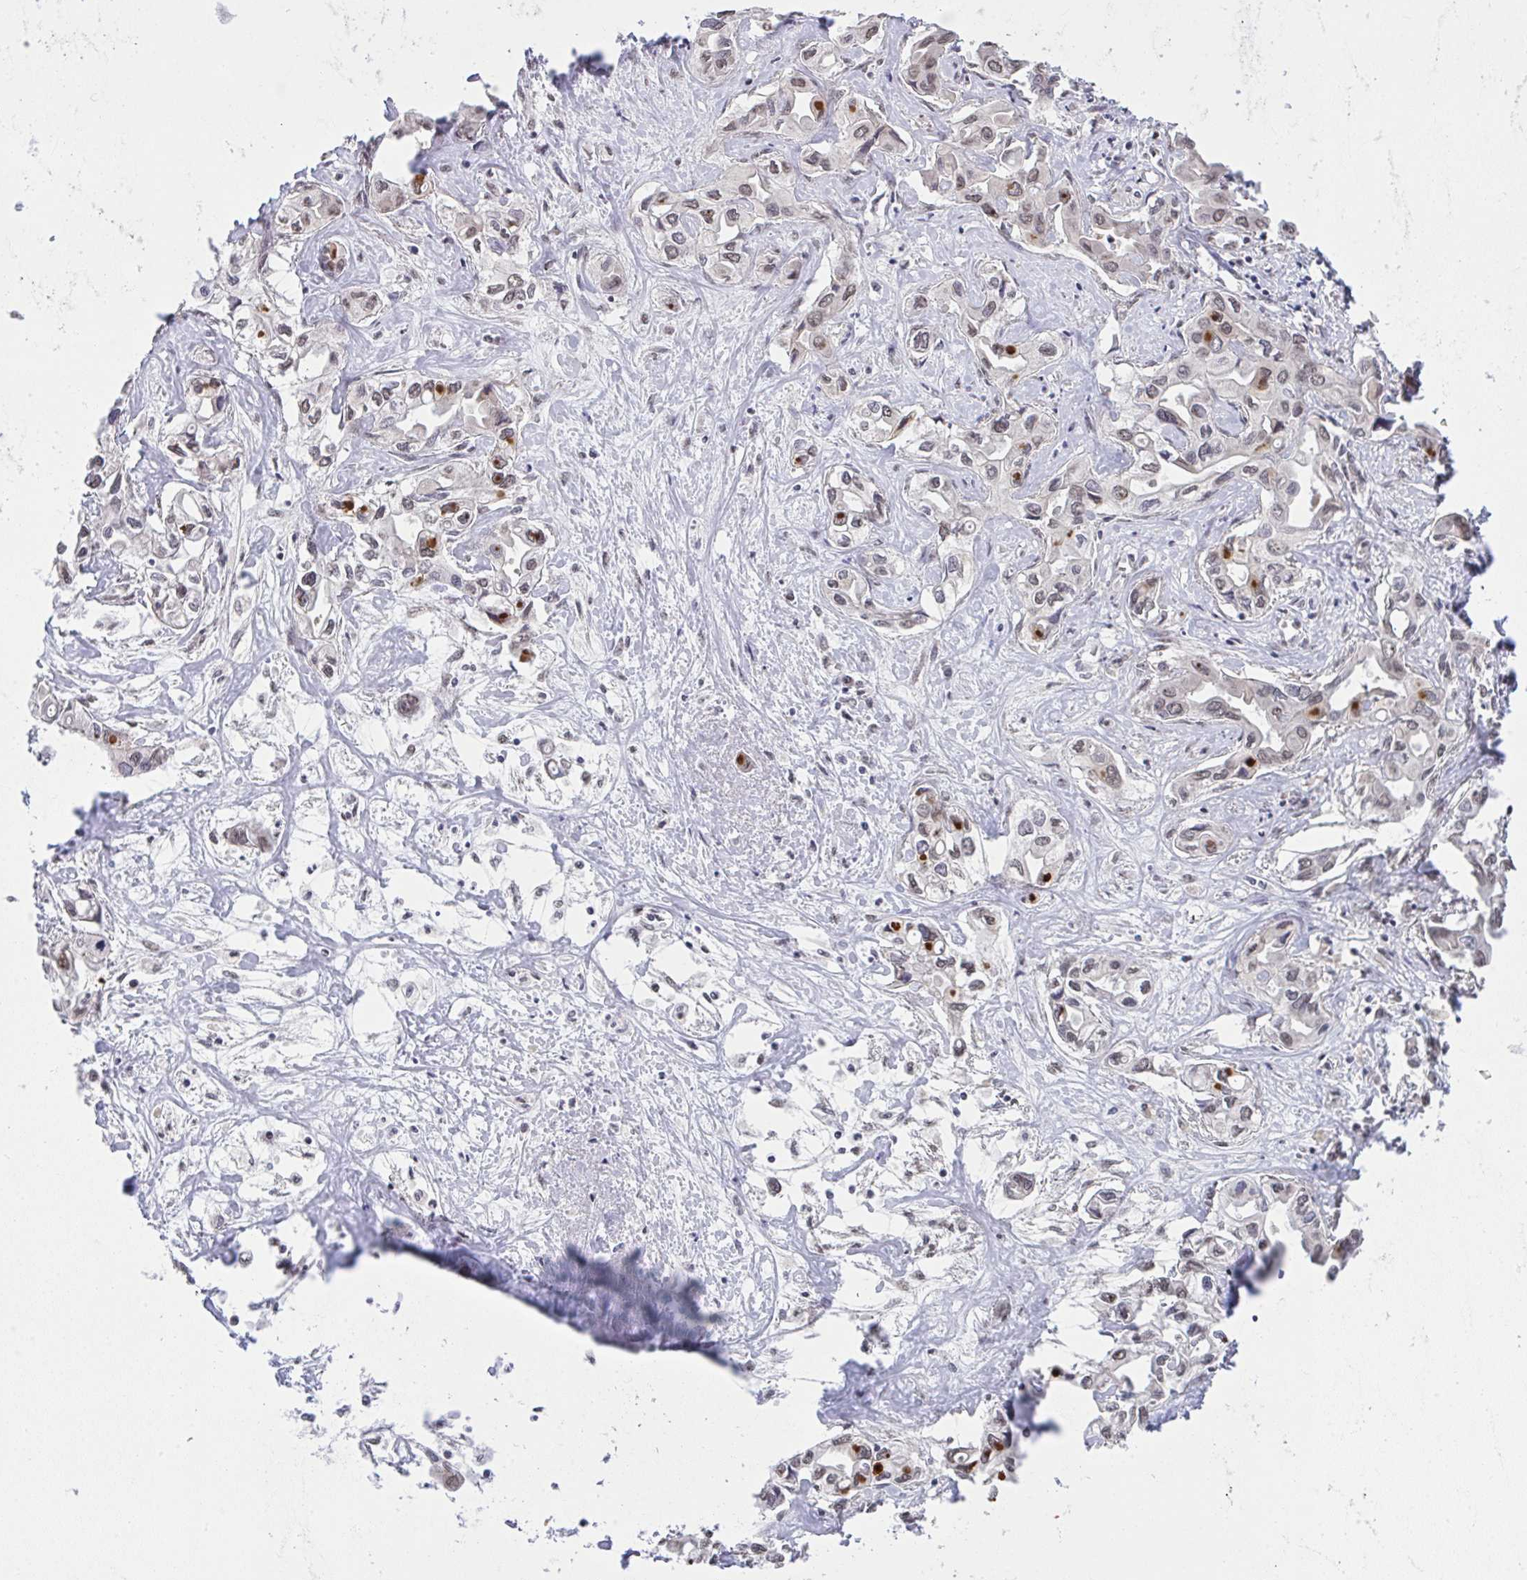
{"staining": {"intensity": "weak", "quantity": ">75%", "location": "nuclear"}, "tissue": "liver cancer", "cell_type": "Tumor cells", "image_type": "cancer", "snomed": [{"axis": "morphology", "description": "Cholangiocarcinoma"}, {"axis": "topography", "description": "Liver"}], "caption": "Protein staining shows weak nuclear expression in approximately >75% of tumor cells in liver cancer.", "gene": "C9orf64", "patient": {"sex": "female", "age": 64}}